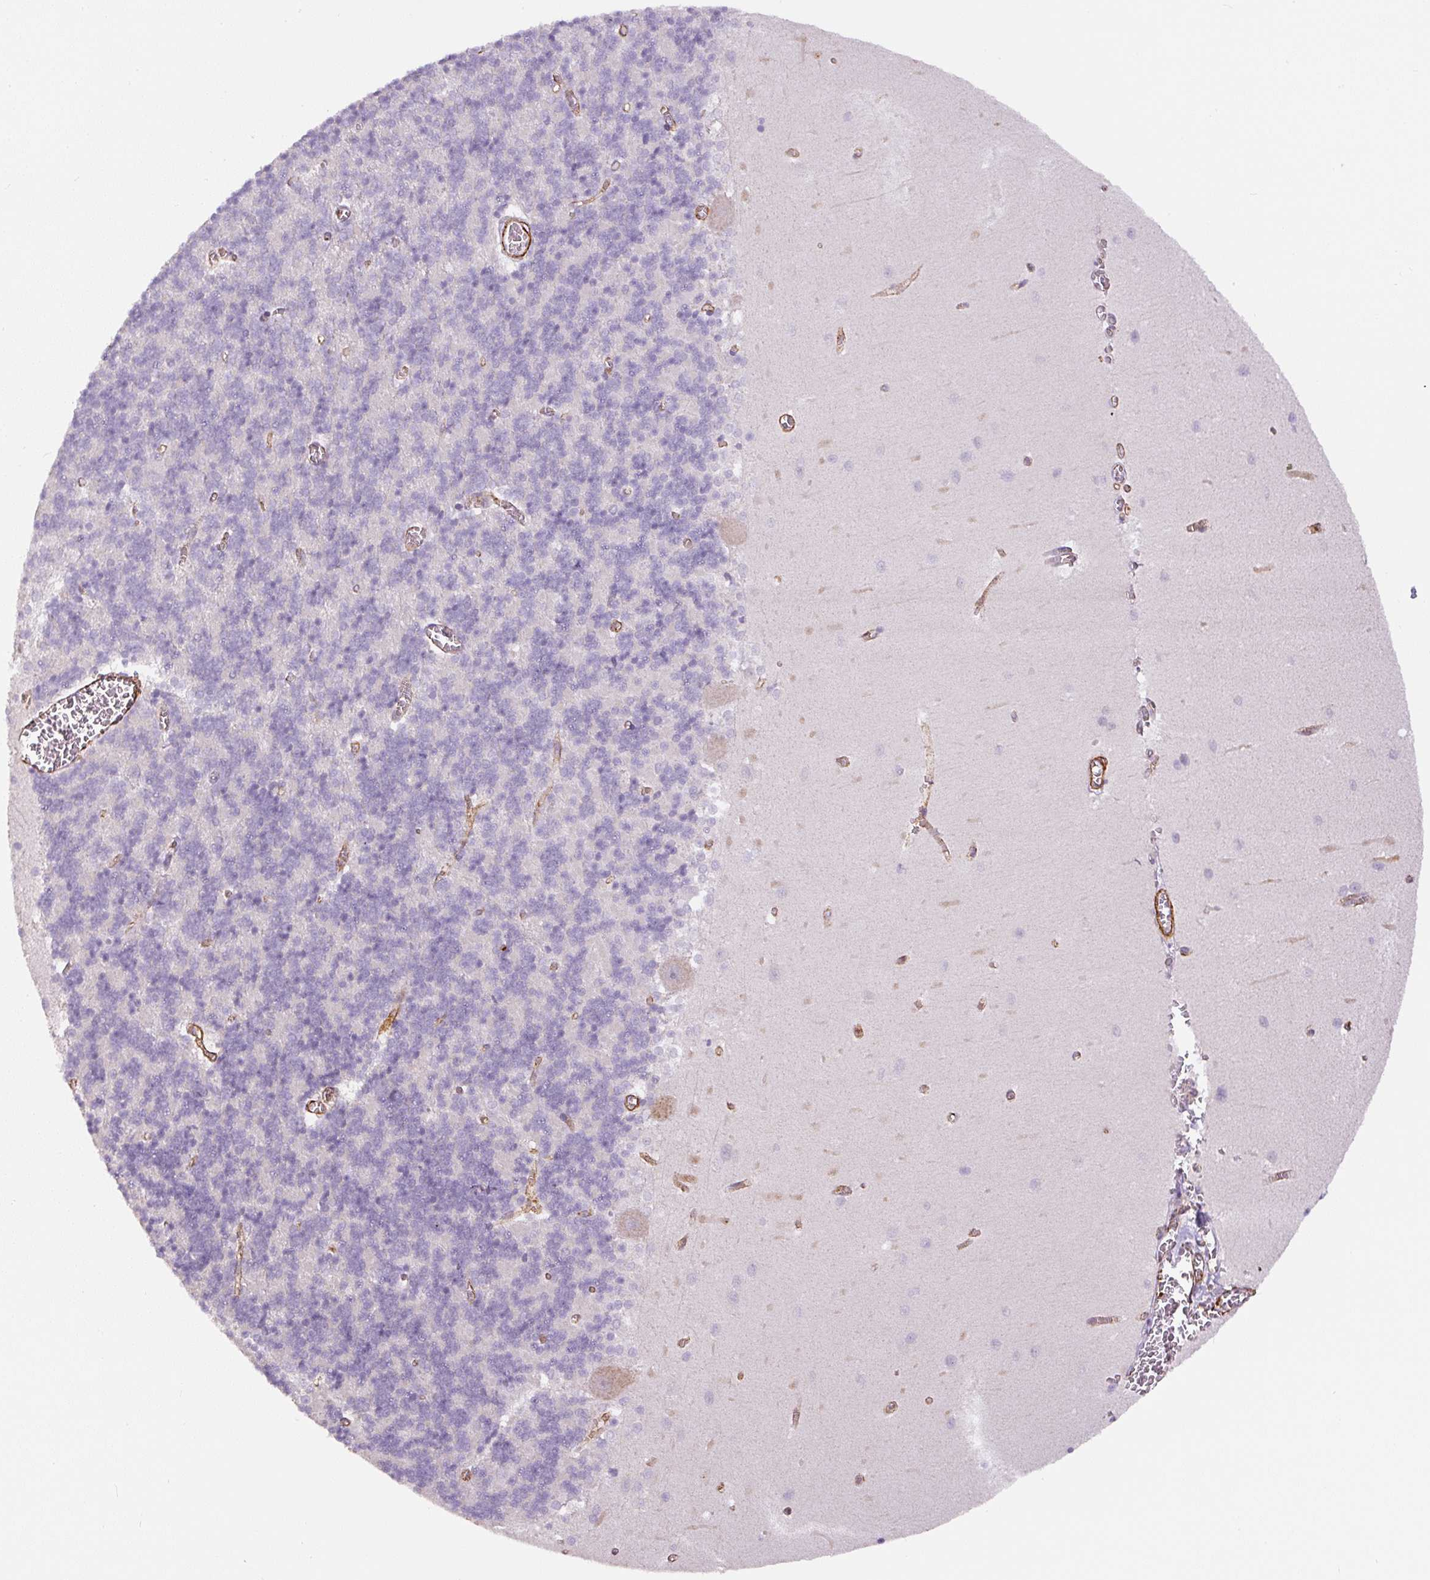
{"staining": {"intensity": "negative", "quantity": "none", "location": "none"}, "tissue": "cerebellum", "cell_type": "Cells in granular layer", "image_type": "normal", "snomed": [{"axis": "morphology", "description": "Normal tissue, NOS"}, {"axis": "topography", "description": "Cerebellum"}], "caption": "Immunohistochemistry of normal cerebellum reveals no staining in cells in granular layer. Brightfield microscopy of IHC stained with DAB (brown) and hematoxylin (blue), captured at high magnification.", "gene": "MYL12A", "patient": {"sex": "male", "age": 37}}